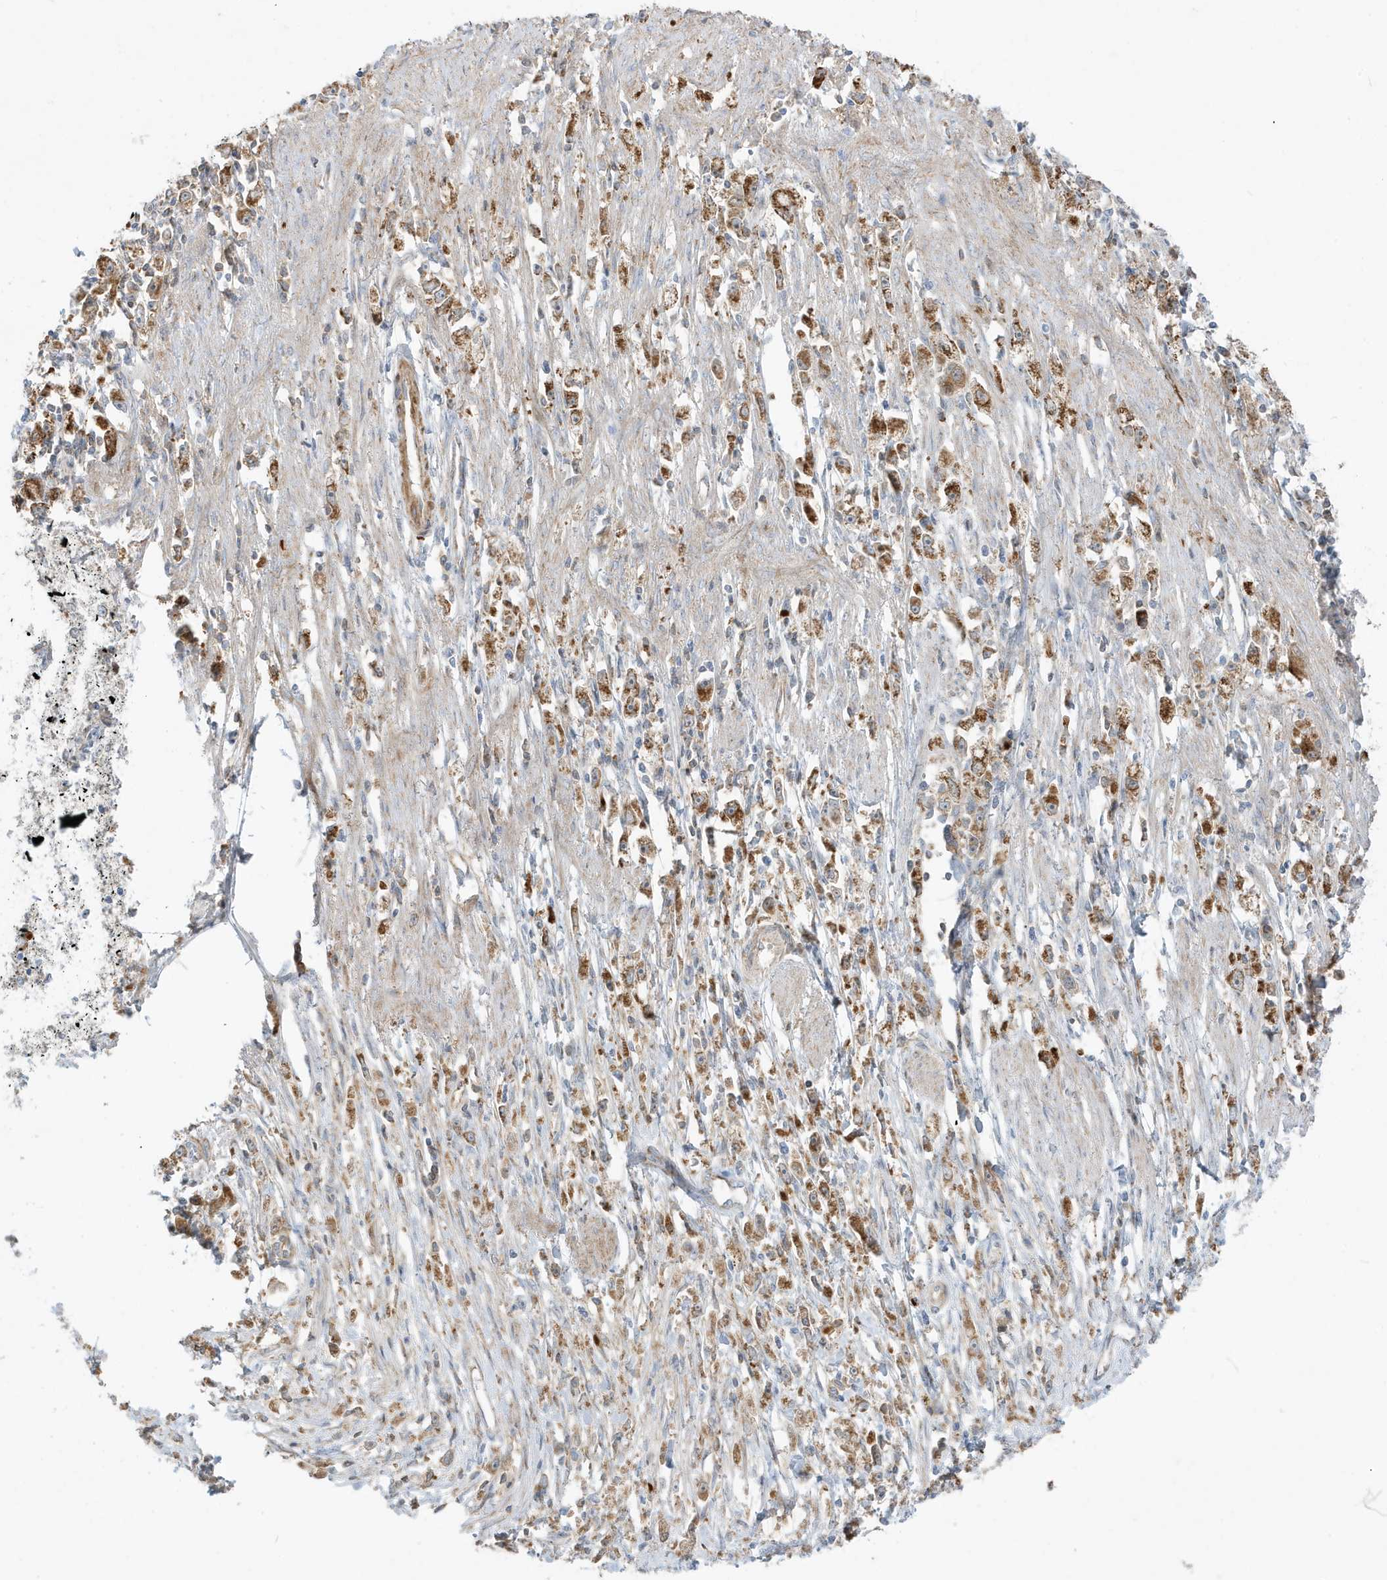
{"staining": {"intensity": "moderate", "quantity": ">75%", "location": "cytoplasmic/membranous"}, "tissue": "stomach cancer", "cell_type": "Tumor cells", "image_type": "cancer", "snomed": [{"axis": "morphology", "description": "Adenocarcinoma, NOS"}, {"axis": "topography", "description": "Stomach"}], "caption": "This micrograph shows immunohistochemistry (IHC) staining of human stomach cancer, with medium moderate cytoplasmic/membranous positivity in about >75% of tumor cells.", "gene": "IFT57", "patient": {"sex": "female", "age": 59}}